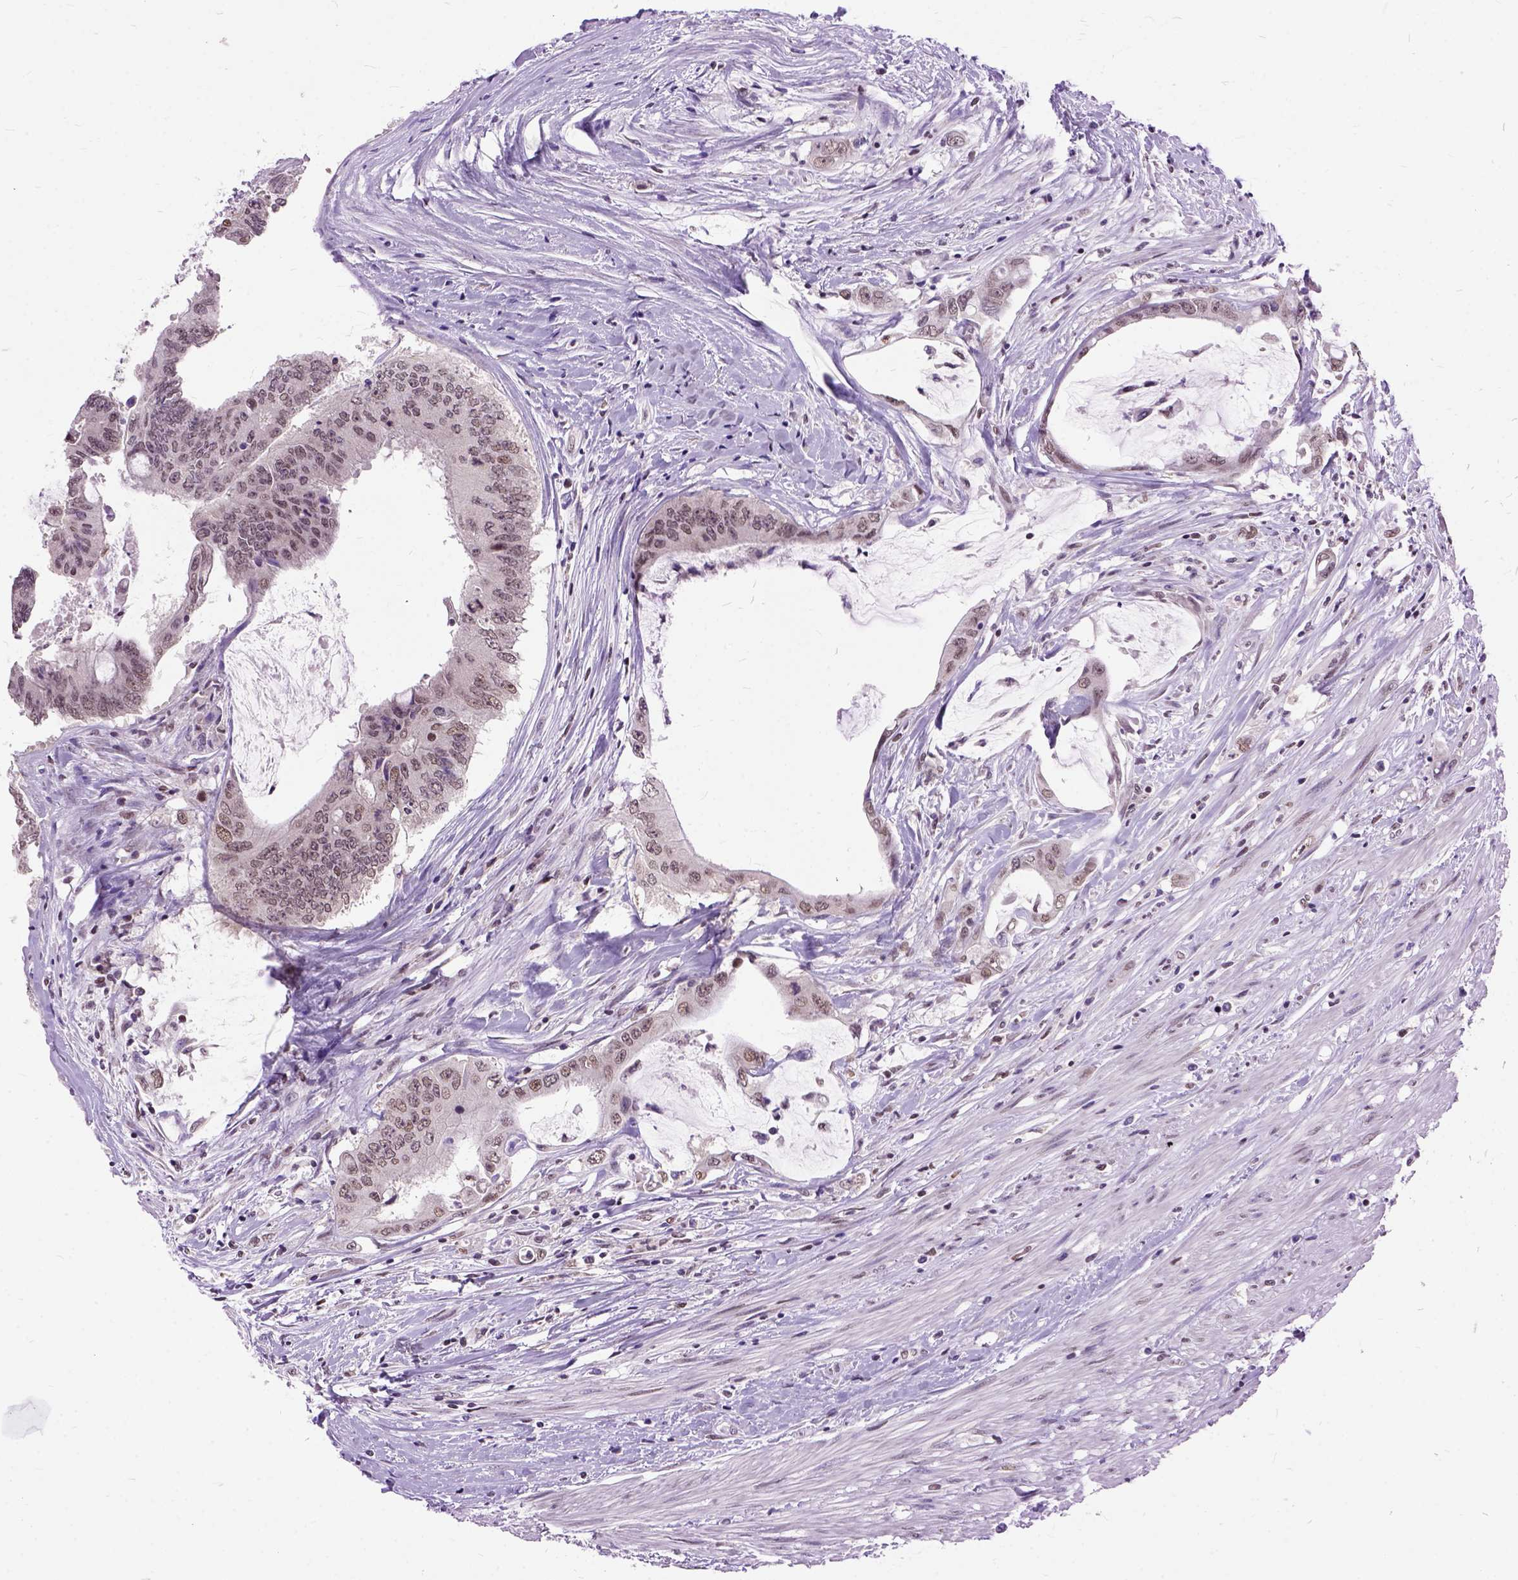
{"staining": {"intensity": "moderate", "quantity": ">75%", "location": "cytoplasmic/membranous,nuclear"}, "tissue": "colorectal cancer", "cell_type": "Tumor cells", "image_type": "cancer", "snomed": [{"axis": "morphology", "description": "Adenocarcinoma, NOS"}, {"axis": "topography", "description": "Rectum"}], "caption": "High-magnification brightfield microscopy of colorectal cancer stained with DAB (brown) and counterstained with hematoxylin (blue). tumor cells exhibit moderate cytoplasmic/membranous and nuclear positivity is seen in approximately>75% of cells.", "gene": "ORC5", "patient": {"sex": "male", "age": 59}}